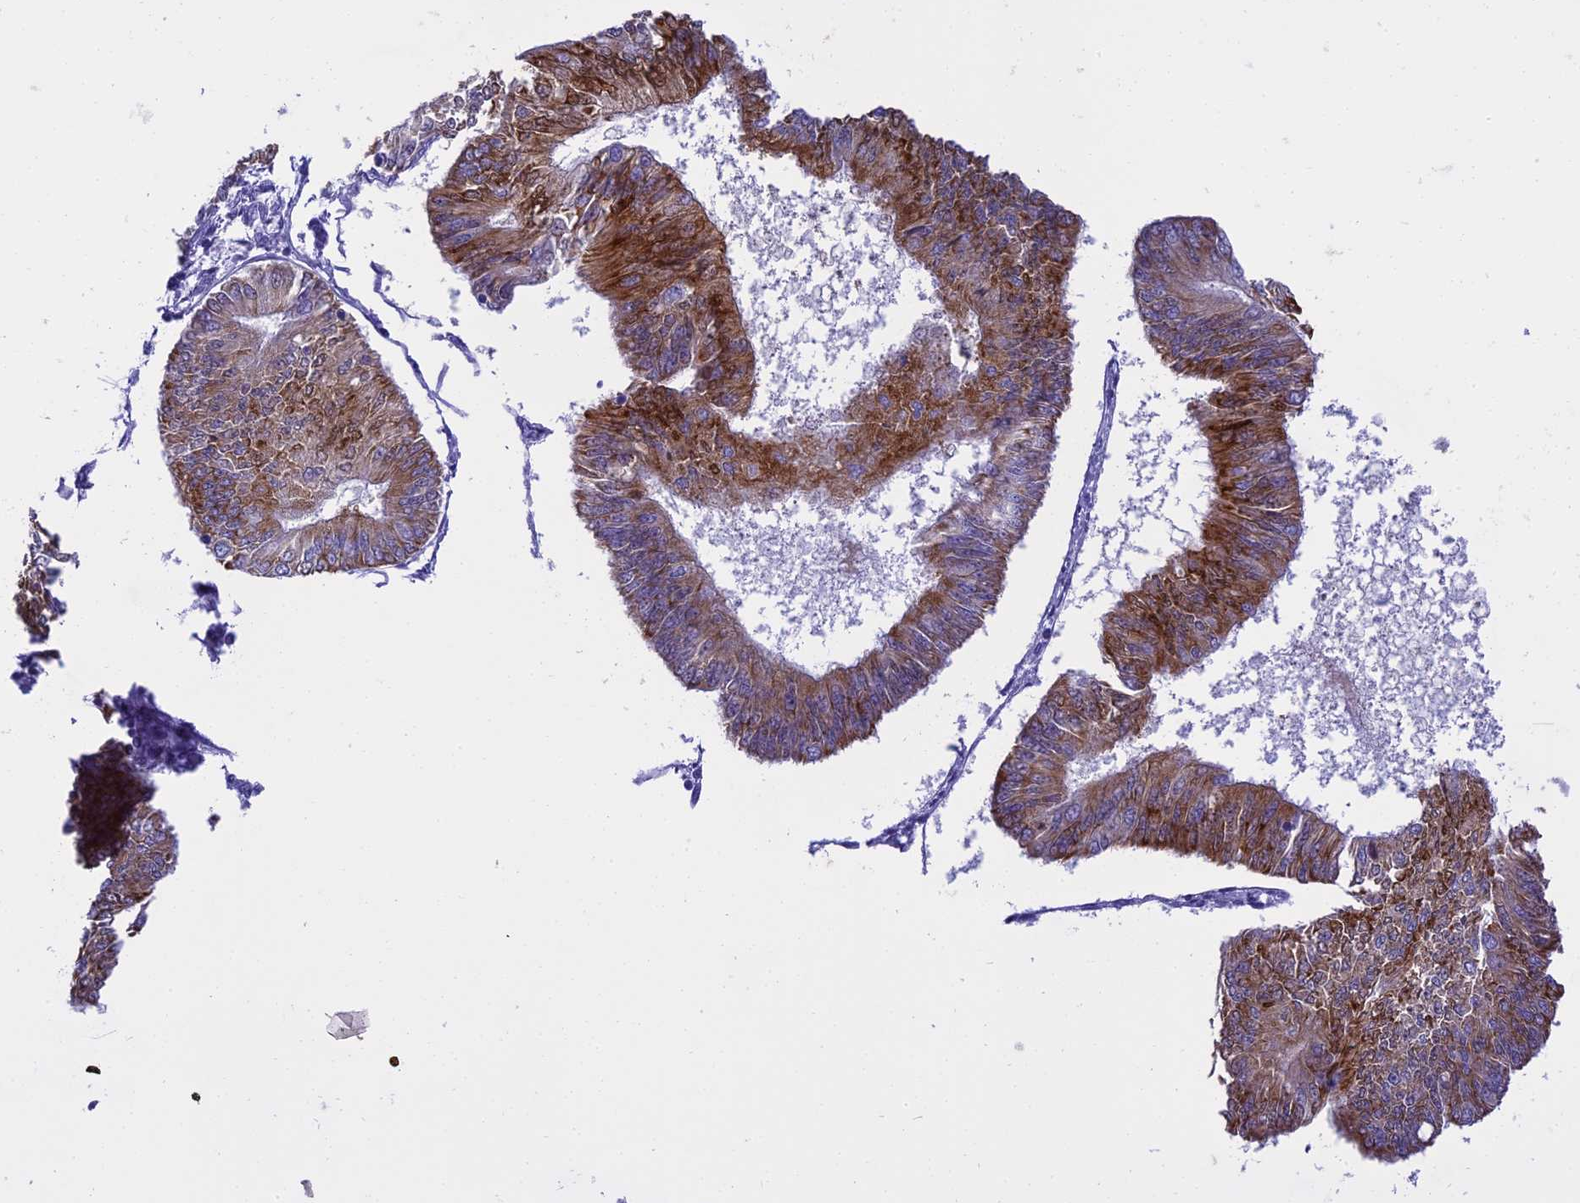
{"staining": {"intensity": "moderate", "quantity": ">75%", "location": "cytoplasmic/membranous,nuclear"}, "tissue": "endometrial cancer", "cell_type": "Tumor cells", "image_type": "cancer", "snomed": [{"axis": "morphology", "description": "Adenocarcinoma, NOS"}, {"axis": "topography", "description": "Endometrium"}], "caption": "Immunohistochemical staining of adenocarcinoma (endometrial) displays medium levels of moderate cytoplasmic/membranous and nuclear protein positivity in approximately >75% of tumor cells.", "gene": "KCTD14", "patient": {"sex": "female", "age": 58}}